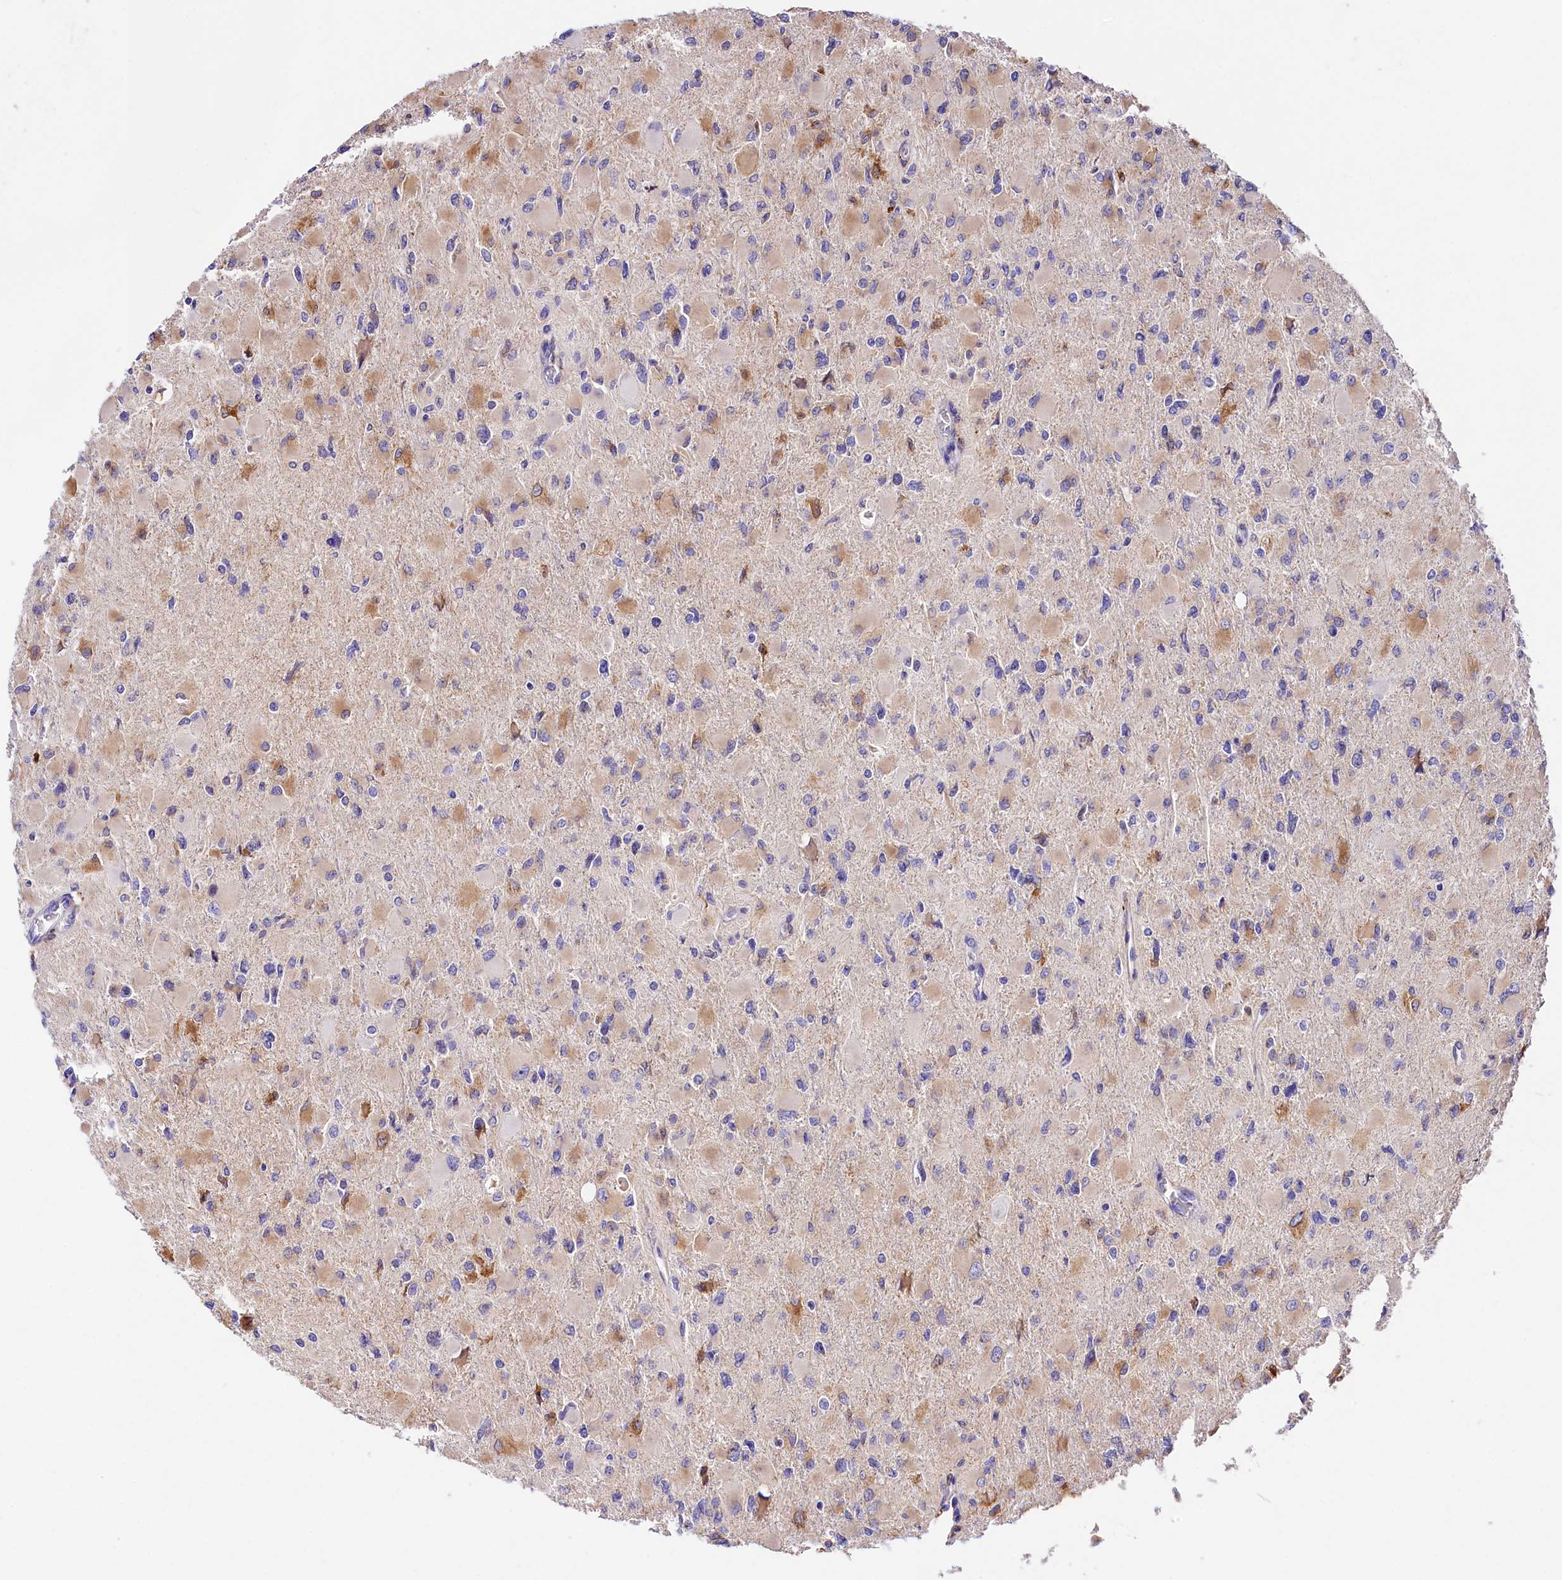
{"staining": {"intensity": "moderate", "quantity": "<25%", "location": "cytoplasmic/membranous"}, "tissue": "glioma", "cell_type": "Tumor cells", "image_type": "cancer", "snomed": [{"axis": "morphology", "description": "Glioma, malignant, High grade"}, {"axis": "topography", "description": "Cerebral cortex"}], "caption": "Malignant glioma (high-grade) was stained to show a protein in brown. There is low levels of moderate cytoplasmic/membranous staining in about <25% of tumor cells.", "gene": "ITGA1", "patient": {"sex": "female", "age": 36}}